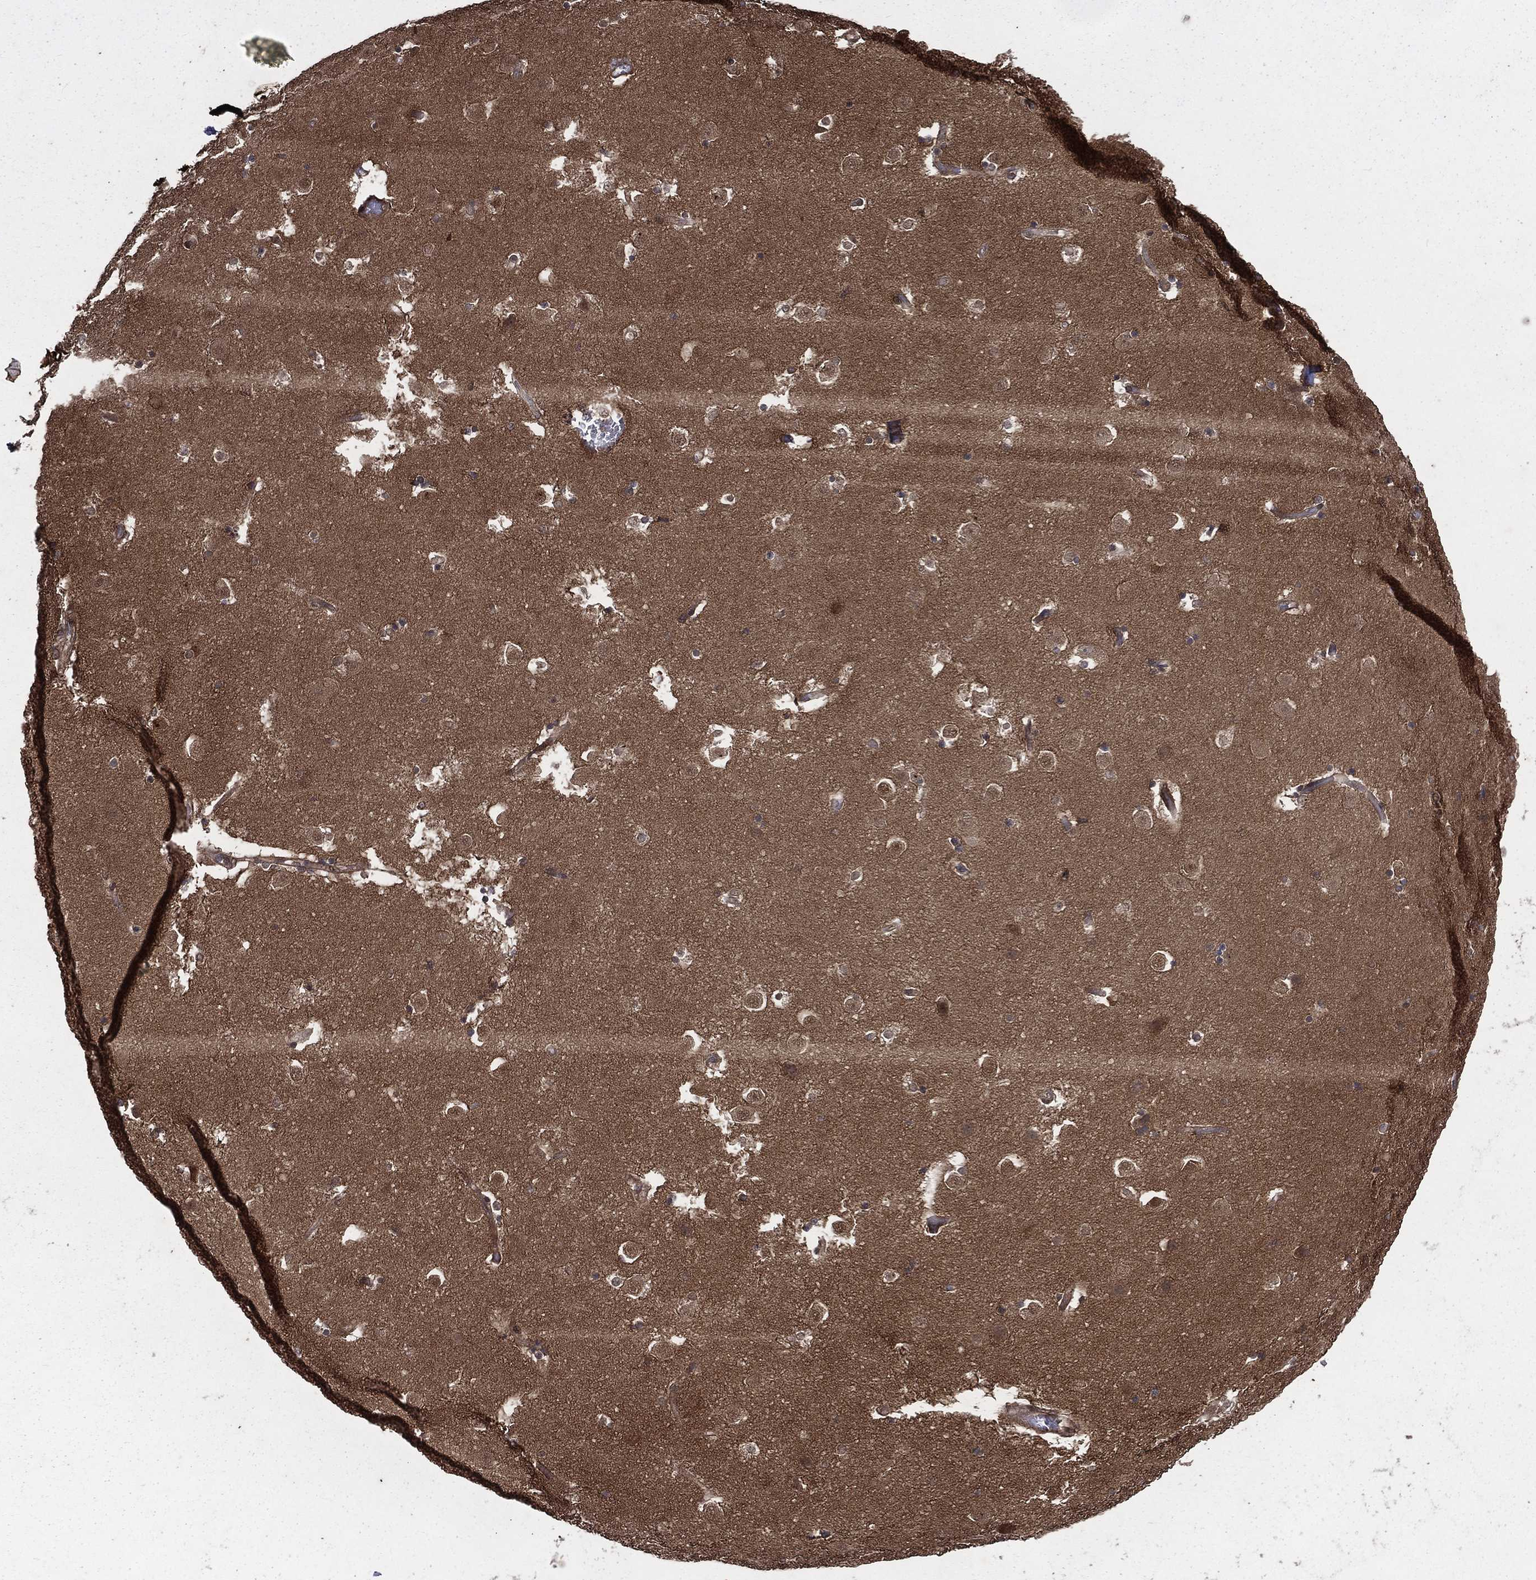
{"staining": {"intensity": "negative", "quantity": "none", "location": "none"}, "tissue": "caudate", "cell_type": "Glial cells", "image_type": "normal", "snomed": [{"axis": "morphology", "description": "Normal tissue, NOS"}, {"axis": "topography", "description": "Lateral ventricle wall"}], "caption": "High power microscopy micrograph of an IHC image of benign caudate, revealing no significant staining in glial cells.", "gene": "FGD1", "patient": {"sex": "male", "age": 51}}